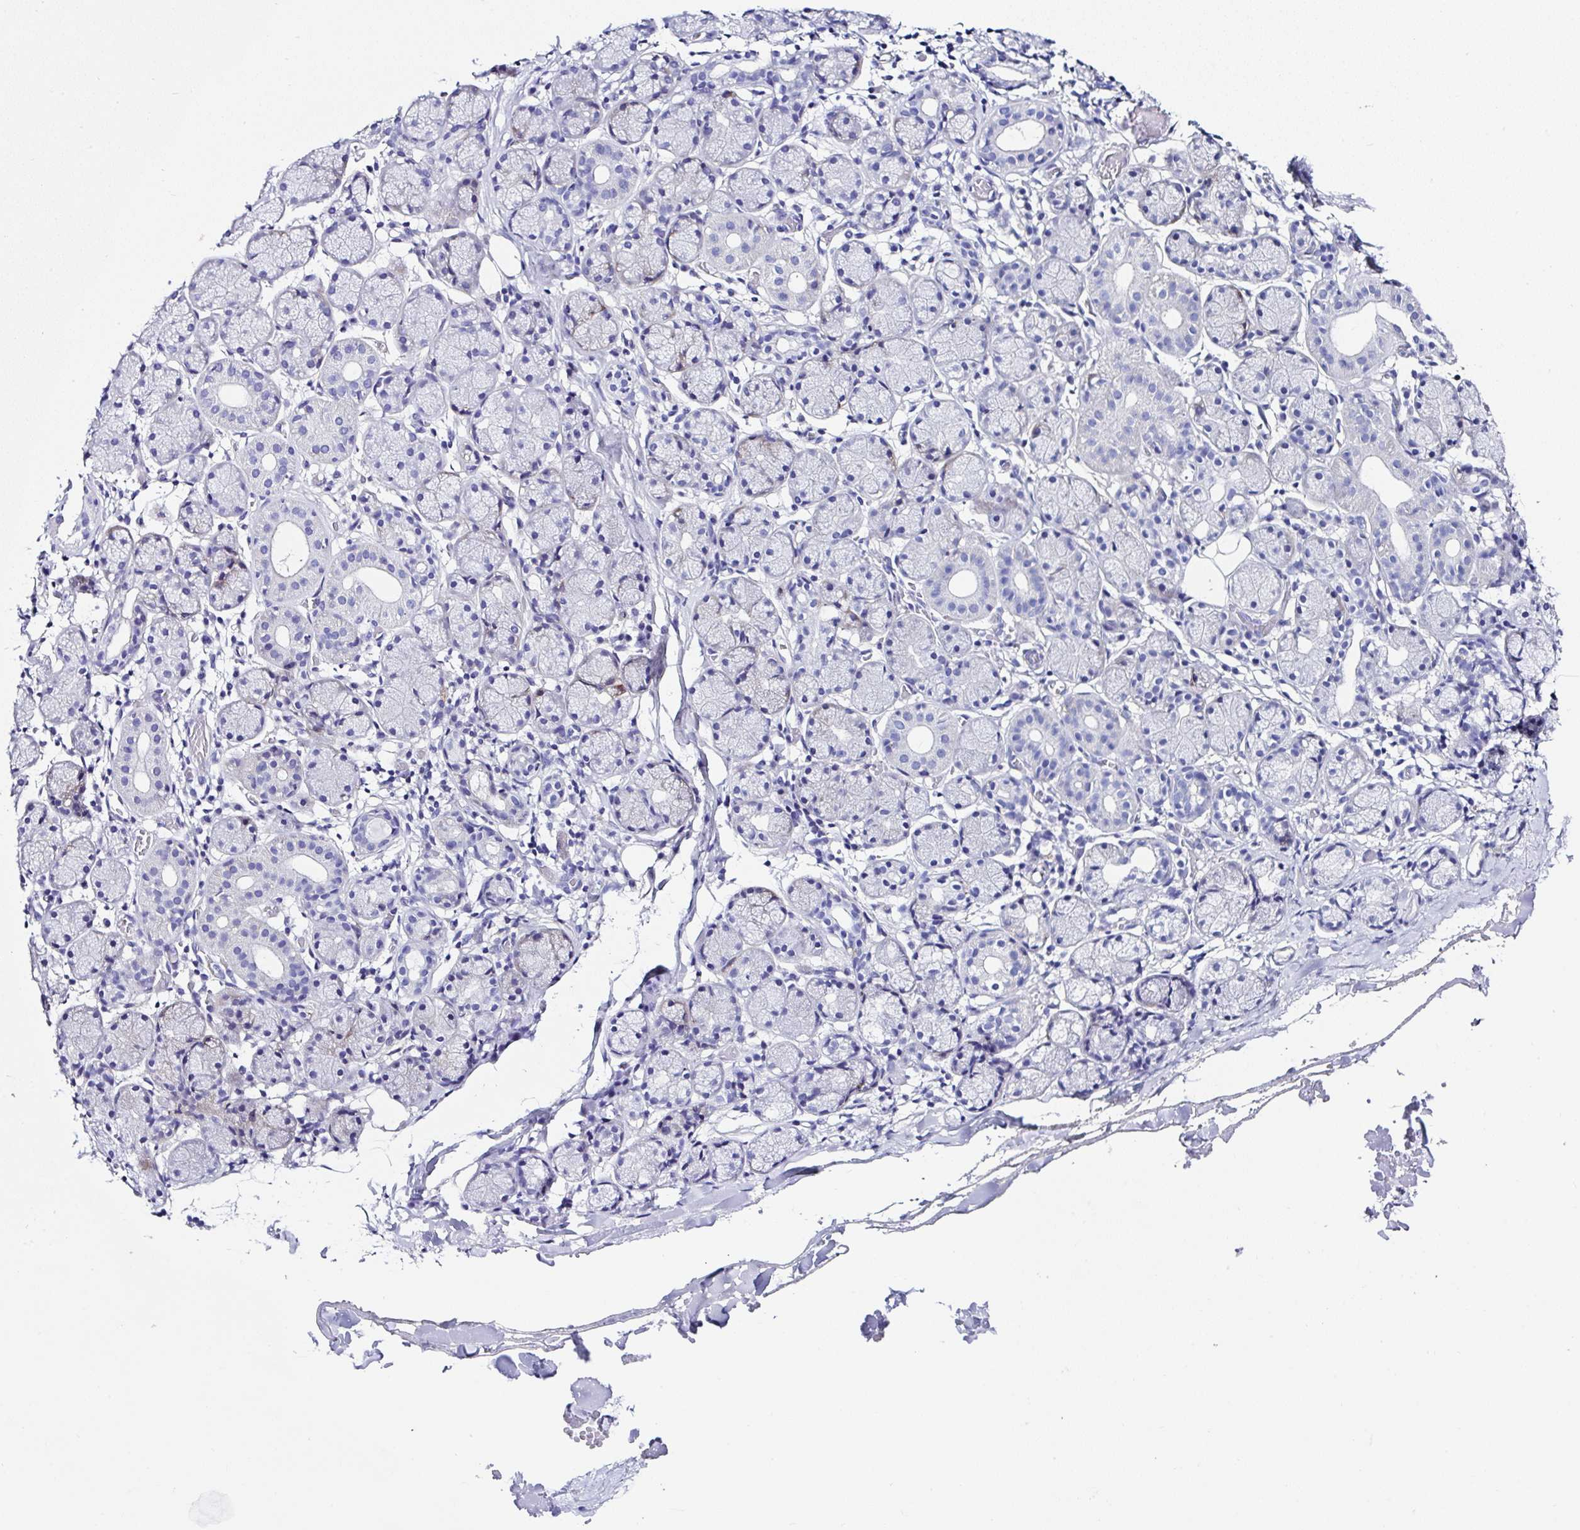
{"staining": {"intensity": "negative", "quantity": "none", "location": "none"}, "tissue": "salivary gland", "cell_type": "Glandular cells", "image_type": "normal", "snomed": [{"axis": "morphology", "description": "Normal tissue, NOS"}, {"axis": "topography", "description": "Salivary gland"}], "caption": "Human salivary gland stained for a protein using immunohistochemistry (IHC) shows no staining in glandular cells.", "gene": "UGT3A1", "patient": {"sex": "female", "age": 24}}